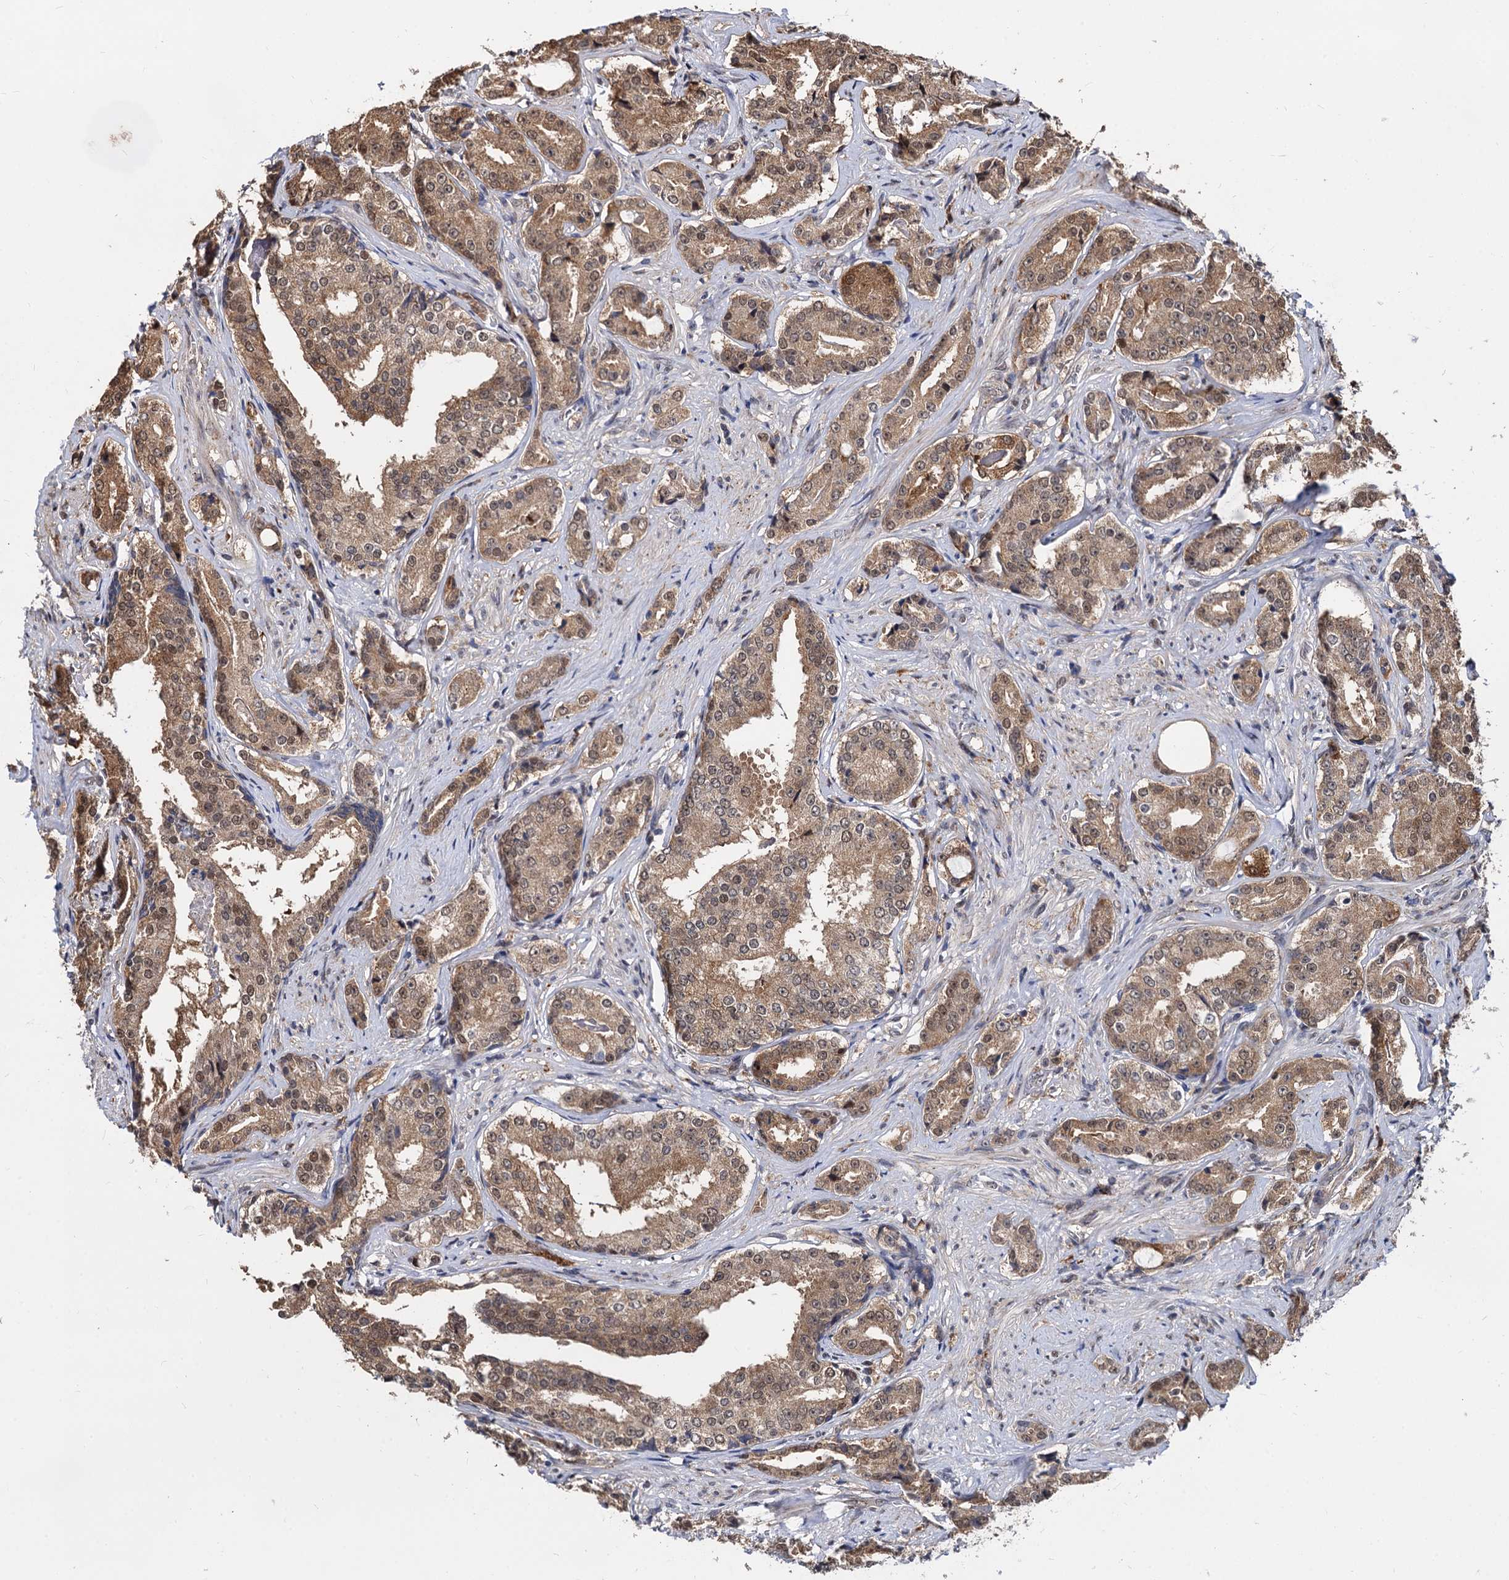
{"staining": {"intensity": "moderate", "quantity": ">75%", "location": "cytoplasmic/membranous,nuclear"}, "tissue": "prostate cancer", "cell_type": "Tumor cells", "image_type": "cancer", "snomed": [{"axis": "morphology", "description": "Adenocarcinoma, High grade"}, {"axis": "topography", "description": "Prostate"}], "caption": "IHC of human high-grade adenocarcinoma (prostate) reveals medium levels of moderate cytoplasmic/membranous and nuclear expression in about >75% of tumor cells. The protein is shown in brown color, while the nuclei are stained blue.", "gene": "PSMD4", "patient": {"sex": "male", "age": 58}}